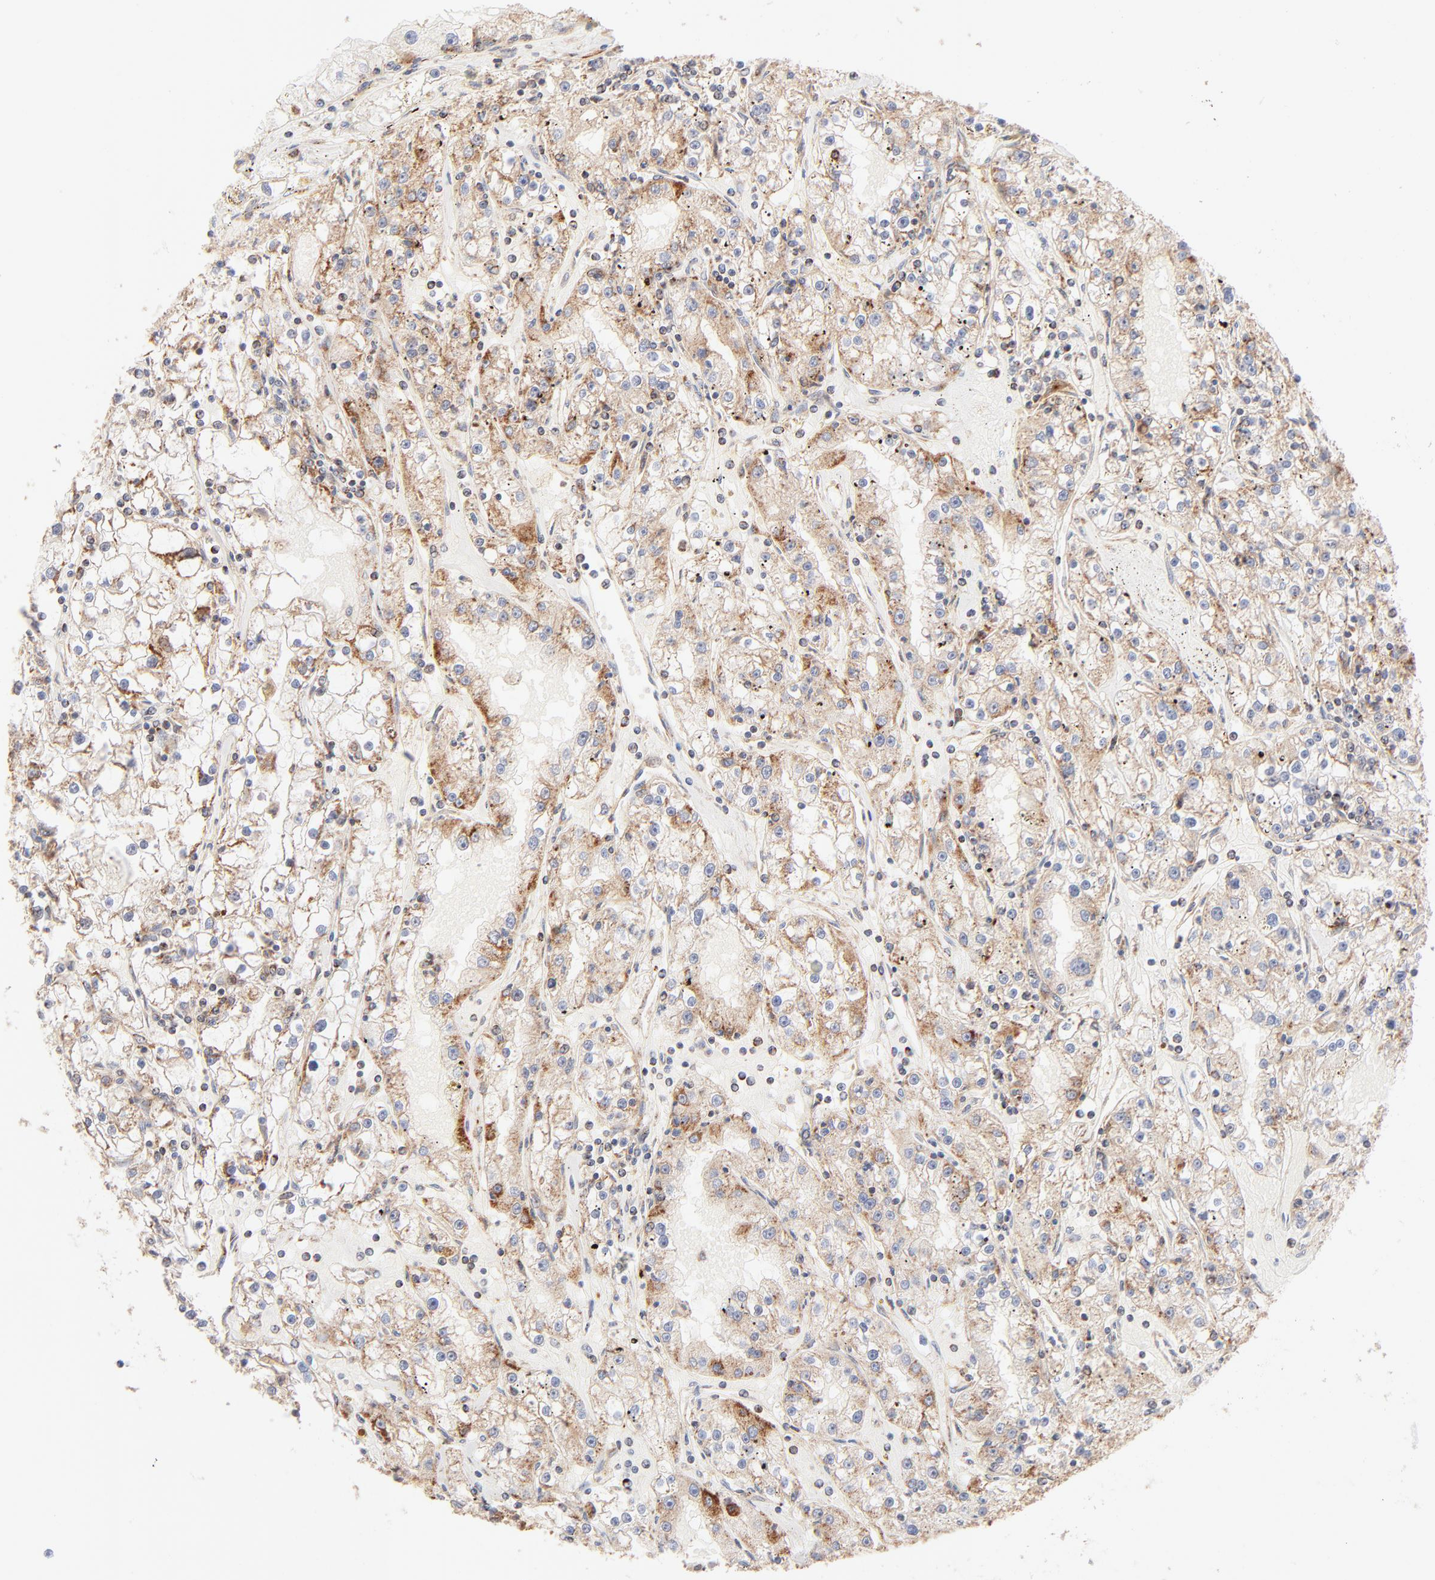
{"staining": {"intensity": "moderate", "quantity": ">75%", "location": "cytoplasmic/membranous"}, "tissue": "renal cancer", "cell_type": "Tumor cells", "image_type": "cancer", "snomed": [{"axis": "morphology", "description": "Adenocarcinoma, NOS"}, {"axis": "topography", "description": "Kidney"}], "caption": "High-power microscopy captured an IHC photomicrograph of renal cancer (adenocarcinoma), revealing moderate cytoplasmic/membranous expression in about >75% of tumor cells.", "gene": "CSPG4", "patient": {"sex": "male", "age": 56}}